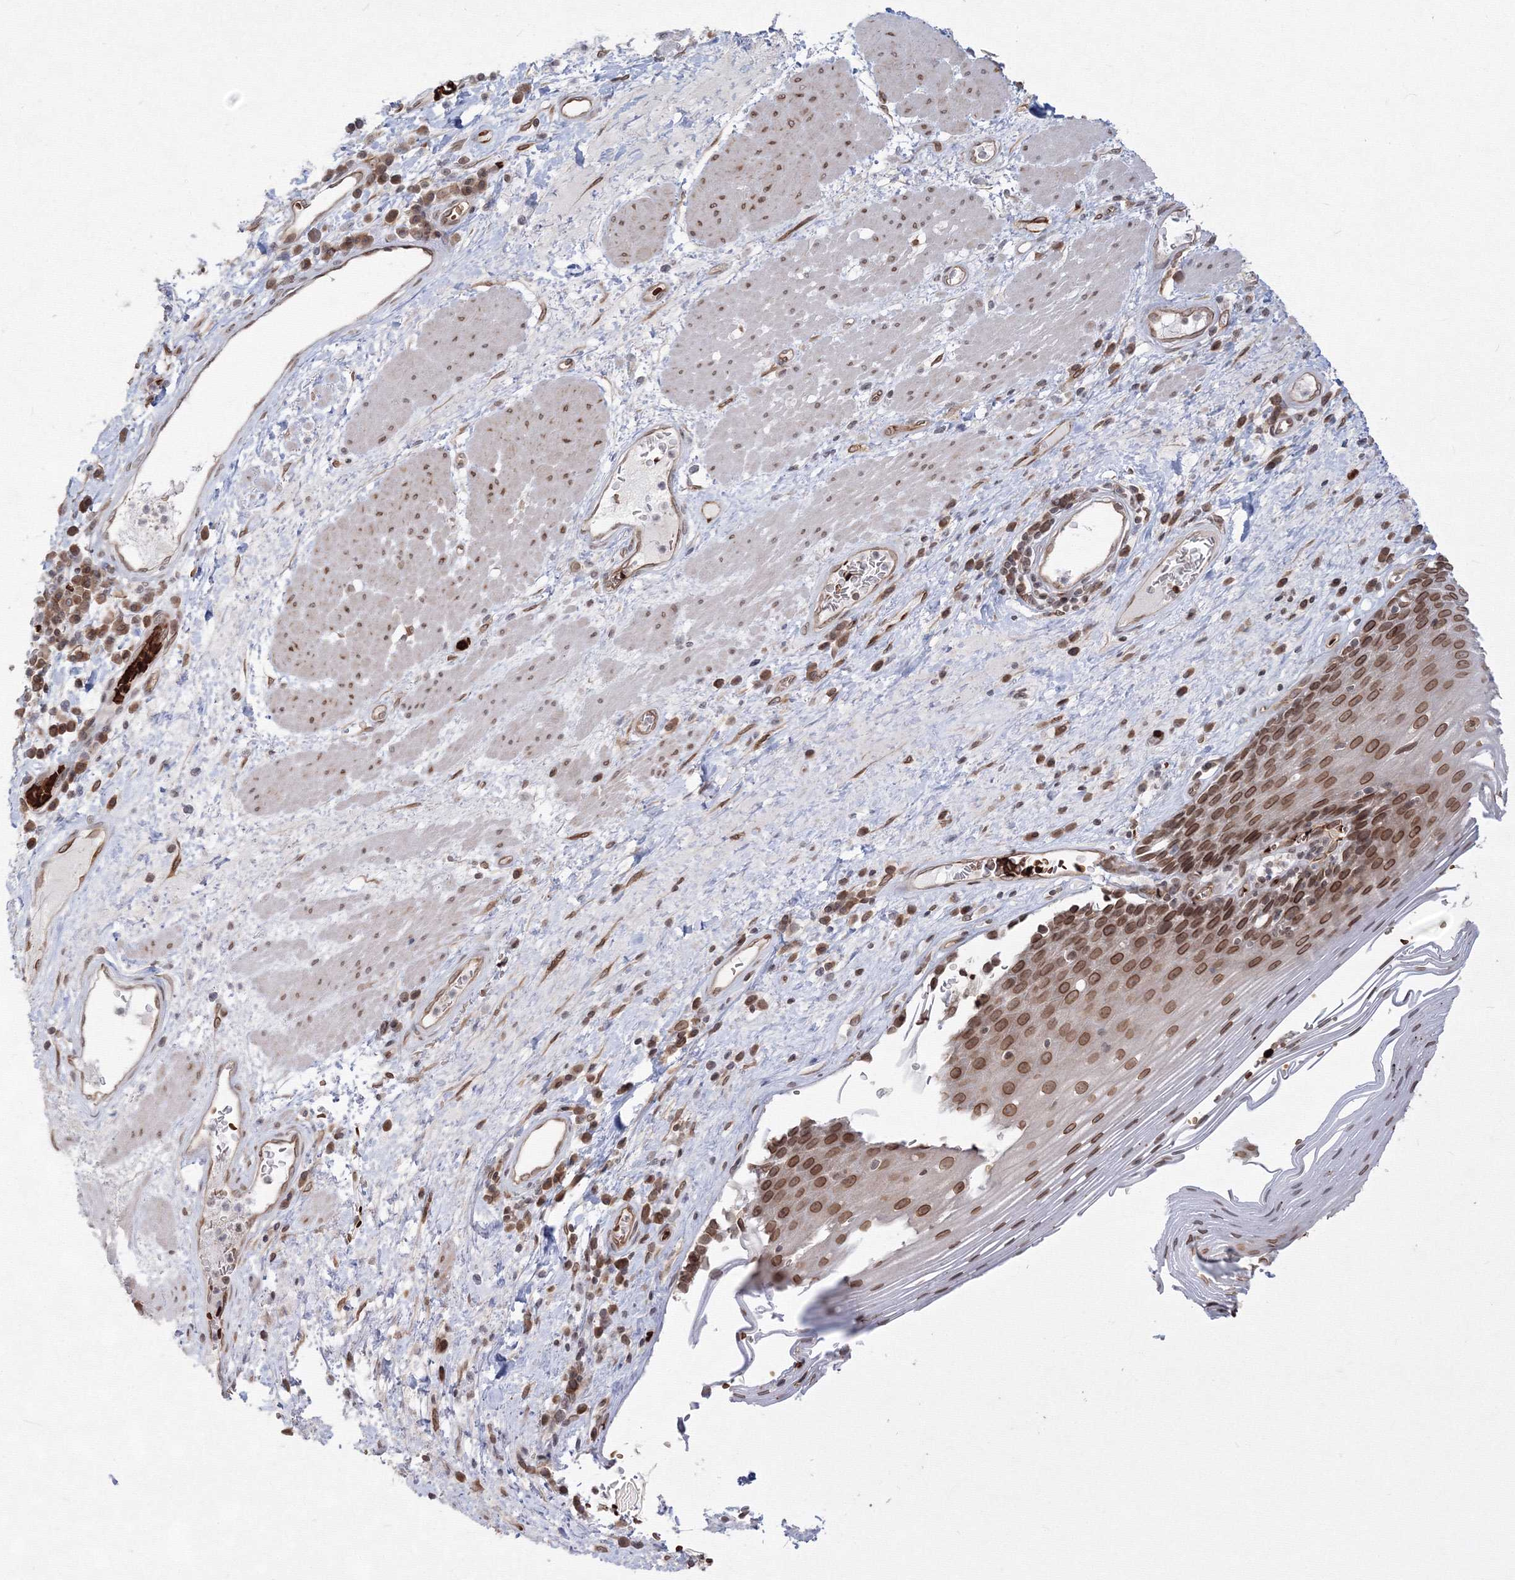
{"staining": {"intensity": "moderate", "quantity": ">75%", "location": "cytoplasmic/membranous,nuclear"}, "tissue": "esophagus", "cell_type": "Squamous epithelial cells", "image_type": "normal", "snomed": [{"axis": "morphology", "description": "Normal tissue, NOS"}, {"axis": "topography", "description": "Esophagus"}], "caption": "The micrograph demonstrates immunohistochemical staining of benign esophagus. There is moderate cytoplasmic/membranous,nuclear expression is appreciated in about >75% of squamous epithelial cells.", "gene": "DNAJB2", "patient": {"sex": "male", "age": 62}}